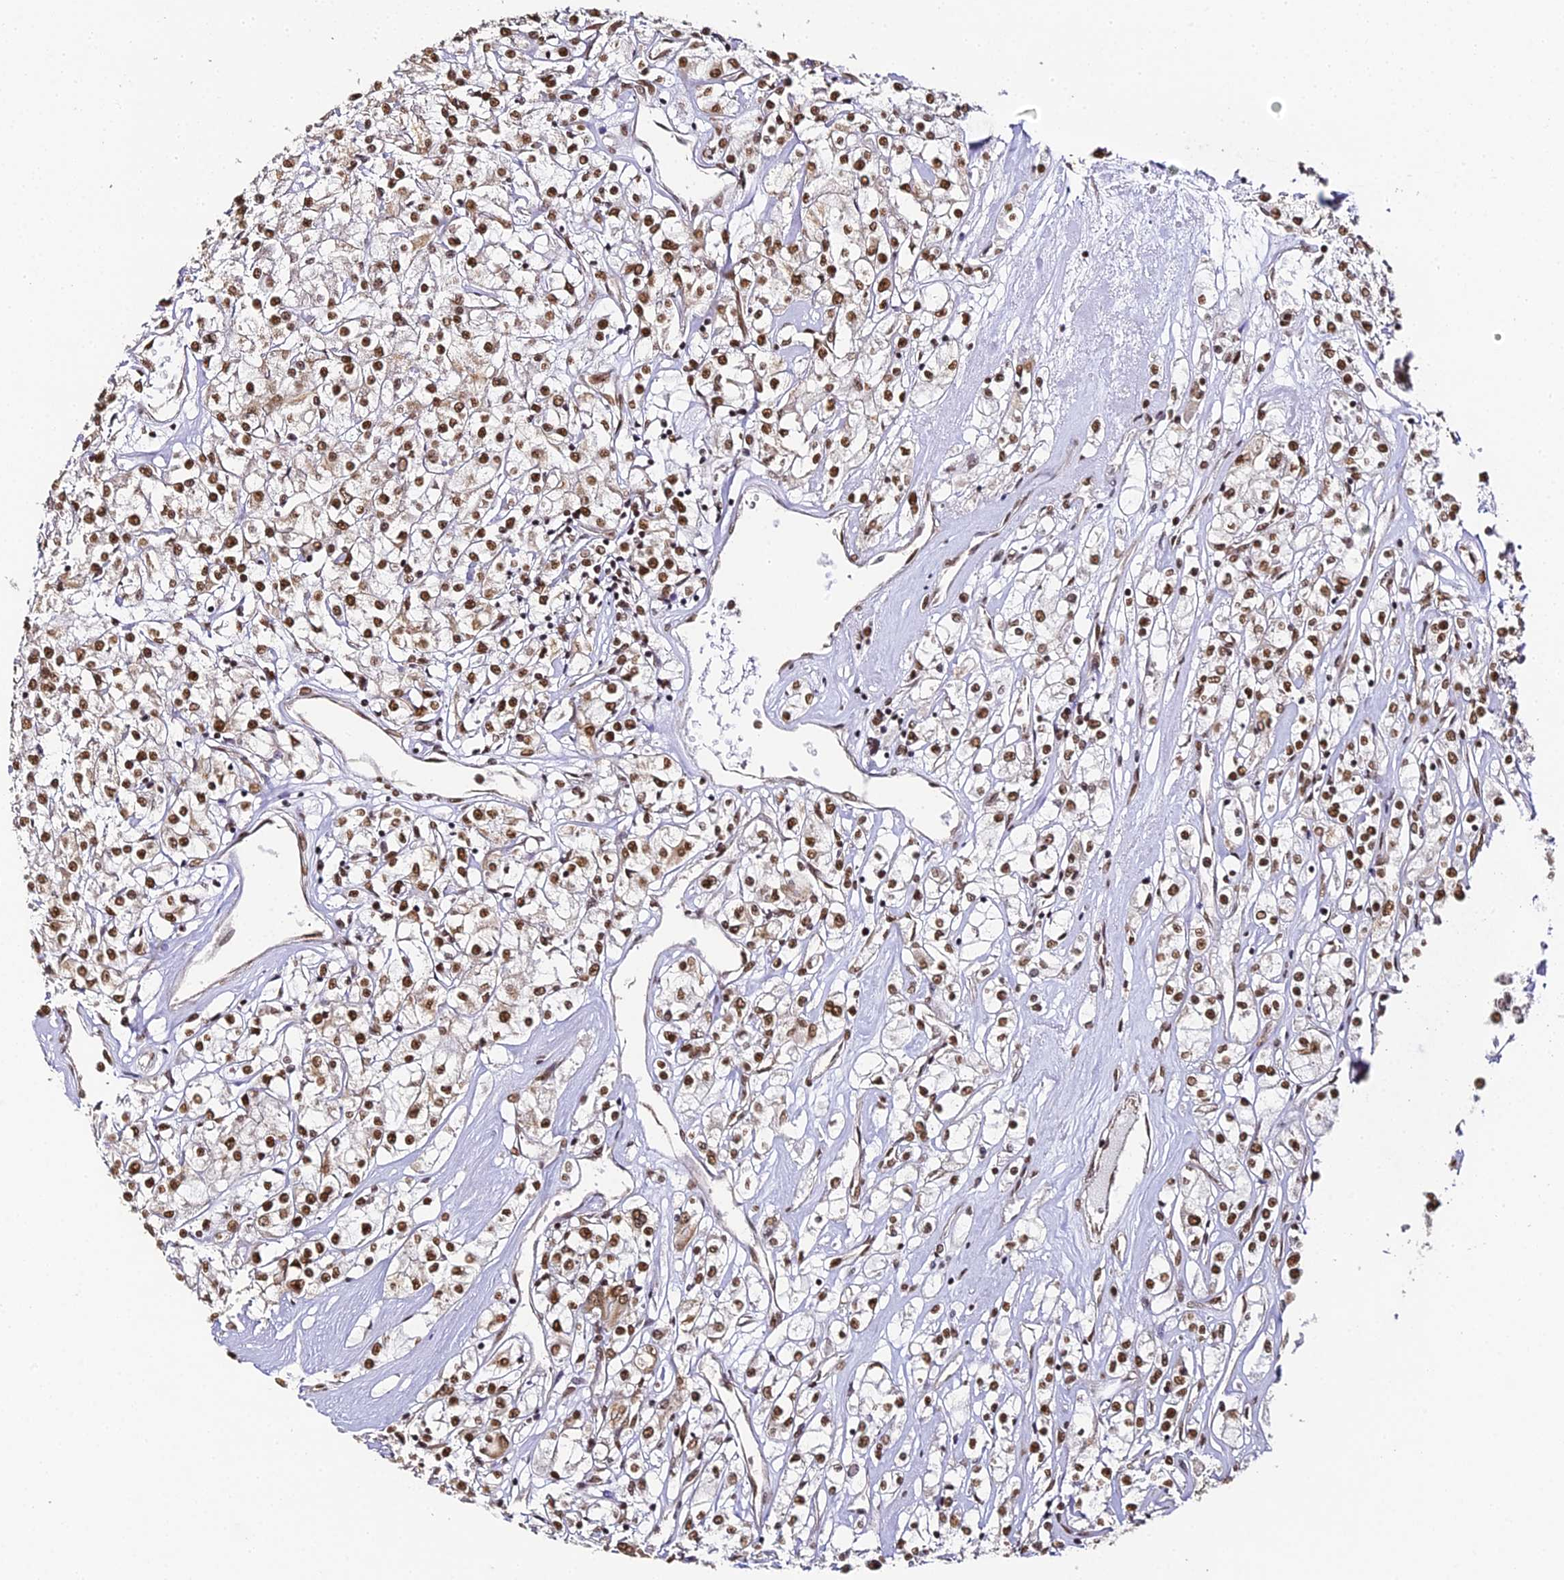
{"staining": {"intensity": "moderate", "quantity": ">75%", "location": "nuclear"}, "tissue": "renal cancer", "cell_type": "Tumor cells", "image_type": "cancer", "snomed": [{"axis": "morphology", "description": "Adenocarcinoma, NOS"}, {"axis": "topography", "description": "Kidney"}], "caption": "A histopathology image of human adenocarcinoma (renal) stained for a protein exhibits moderate nuclear brown staining in tumor cells.", "gene": "HNRNPA1", "patient": {"sex": "female", "age": 59}}